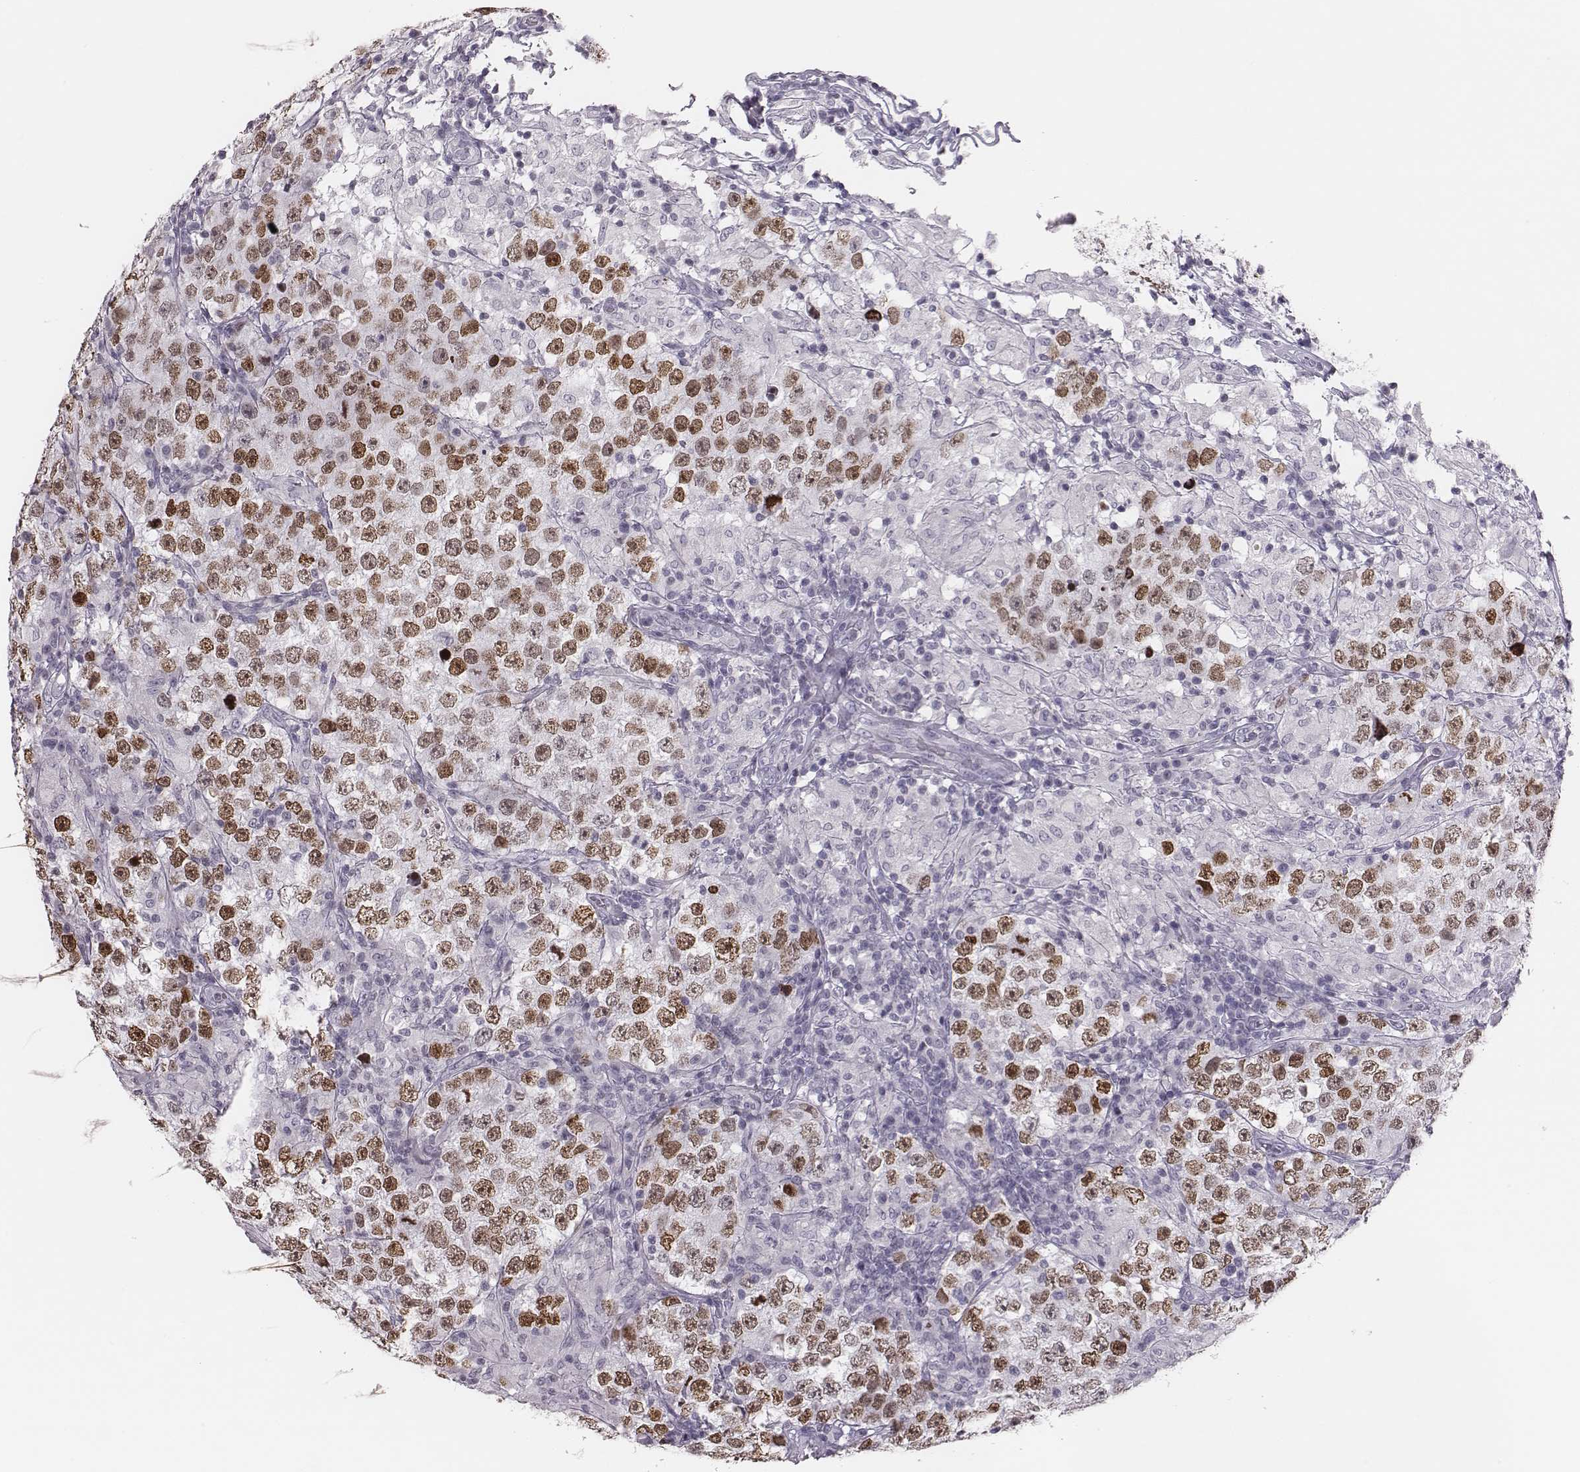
{"staining": {"intensity": "moderate", "quantity": ">75%", "location": "nuclear"}, "tissue": "testis cancer", "cell_type": "Tumor cells", "image_type": "cancer", "snomed": [{"axis": "morphology", "description": "Seminoma, NOS"}, {"axis": "morphology", "description": "Carcinoma, Embryonal, NOS"}, {"axis": "topography", "description": "Testis"}], "caption": "Immunohistochemistry image of human testis embryonal carcinoma stained for a protein (brown), which shows medium levels of moderate nuclear staining in about >75% of tumor cells.", "gene": "H1-6", "patient": {"sex": "male", "age": 41}}